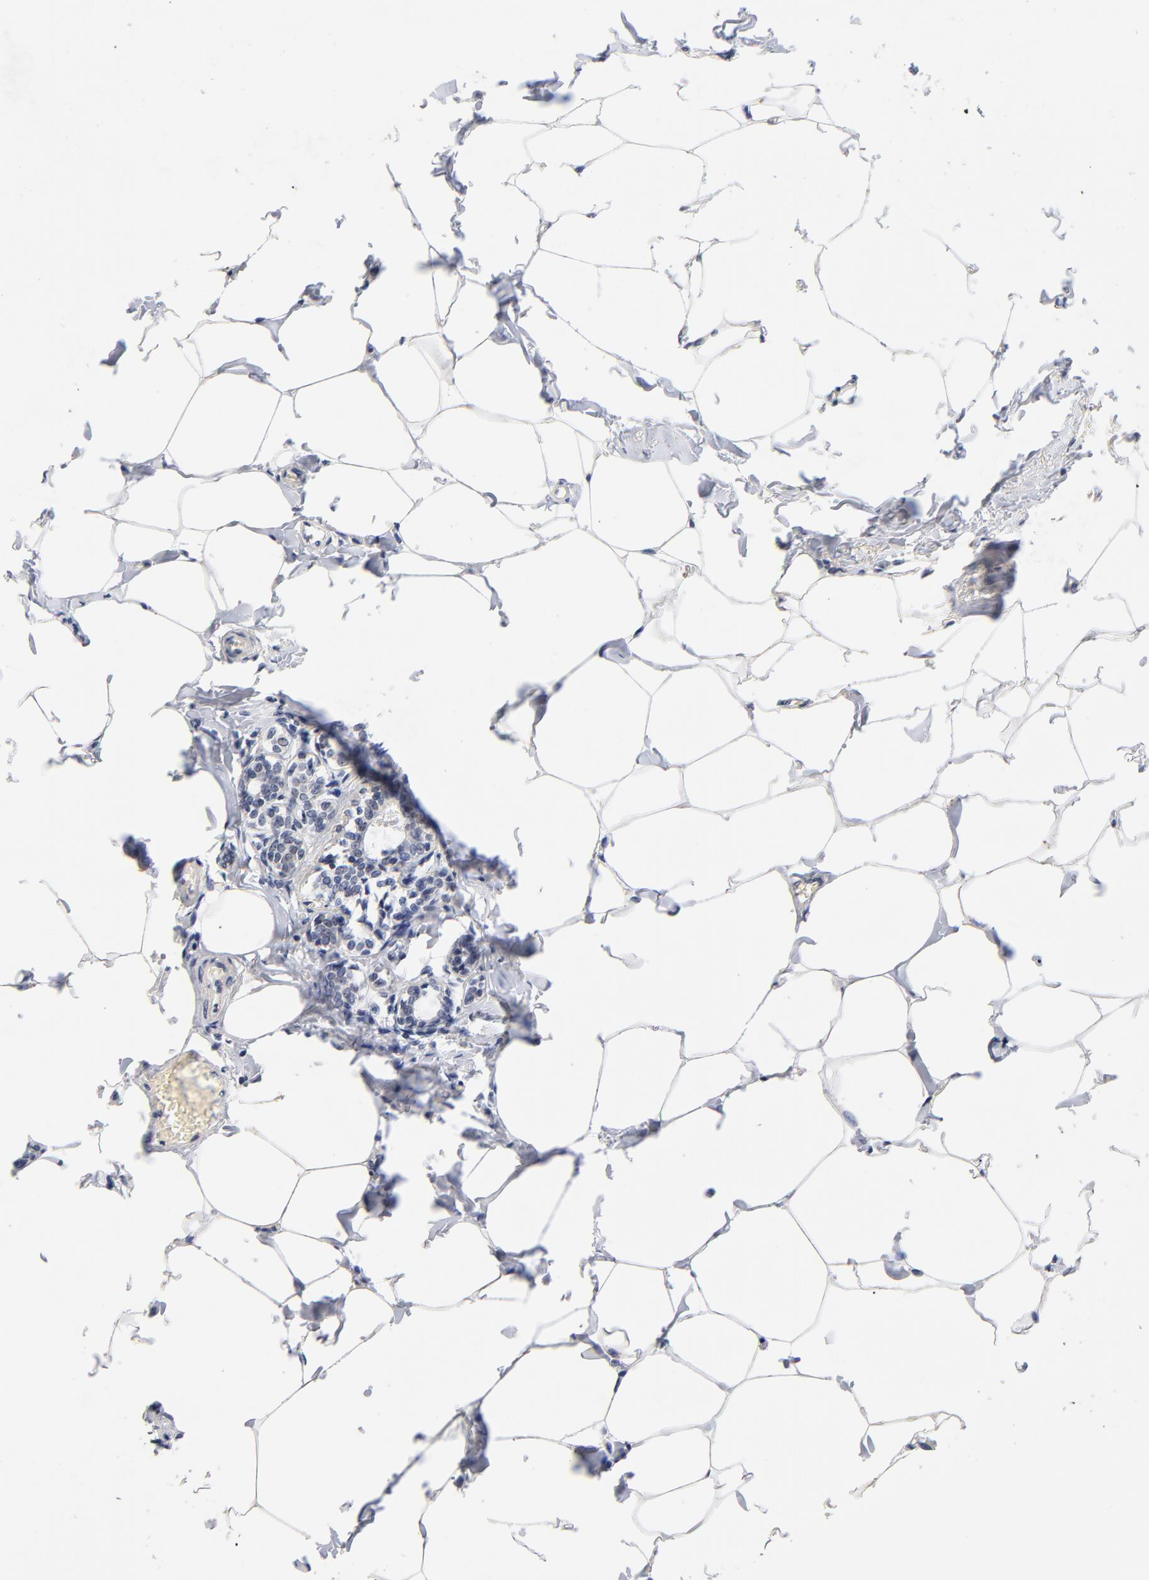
{"staining": {"intensity": "negative", "quantity": "none", "location": "none"}, "tissue": "breast cancer", "cell_type": "Tumor cells", "image_type": "cancer", "snomed": [{"axis": "morphology", "description": "Lobular carcinoma"}, {"axis": "topography", "description": "Breast"}], "caption": "An image of human lobular carcinoma (breast) is negative for staining in tumor cells.", "gene": "ORC2", "patient": {"sex": "female", "age": 51}}